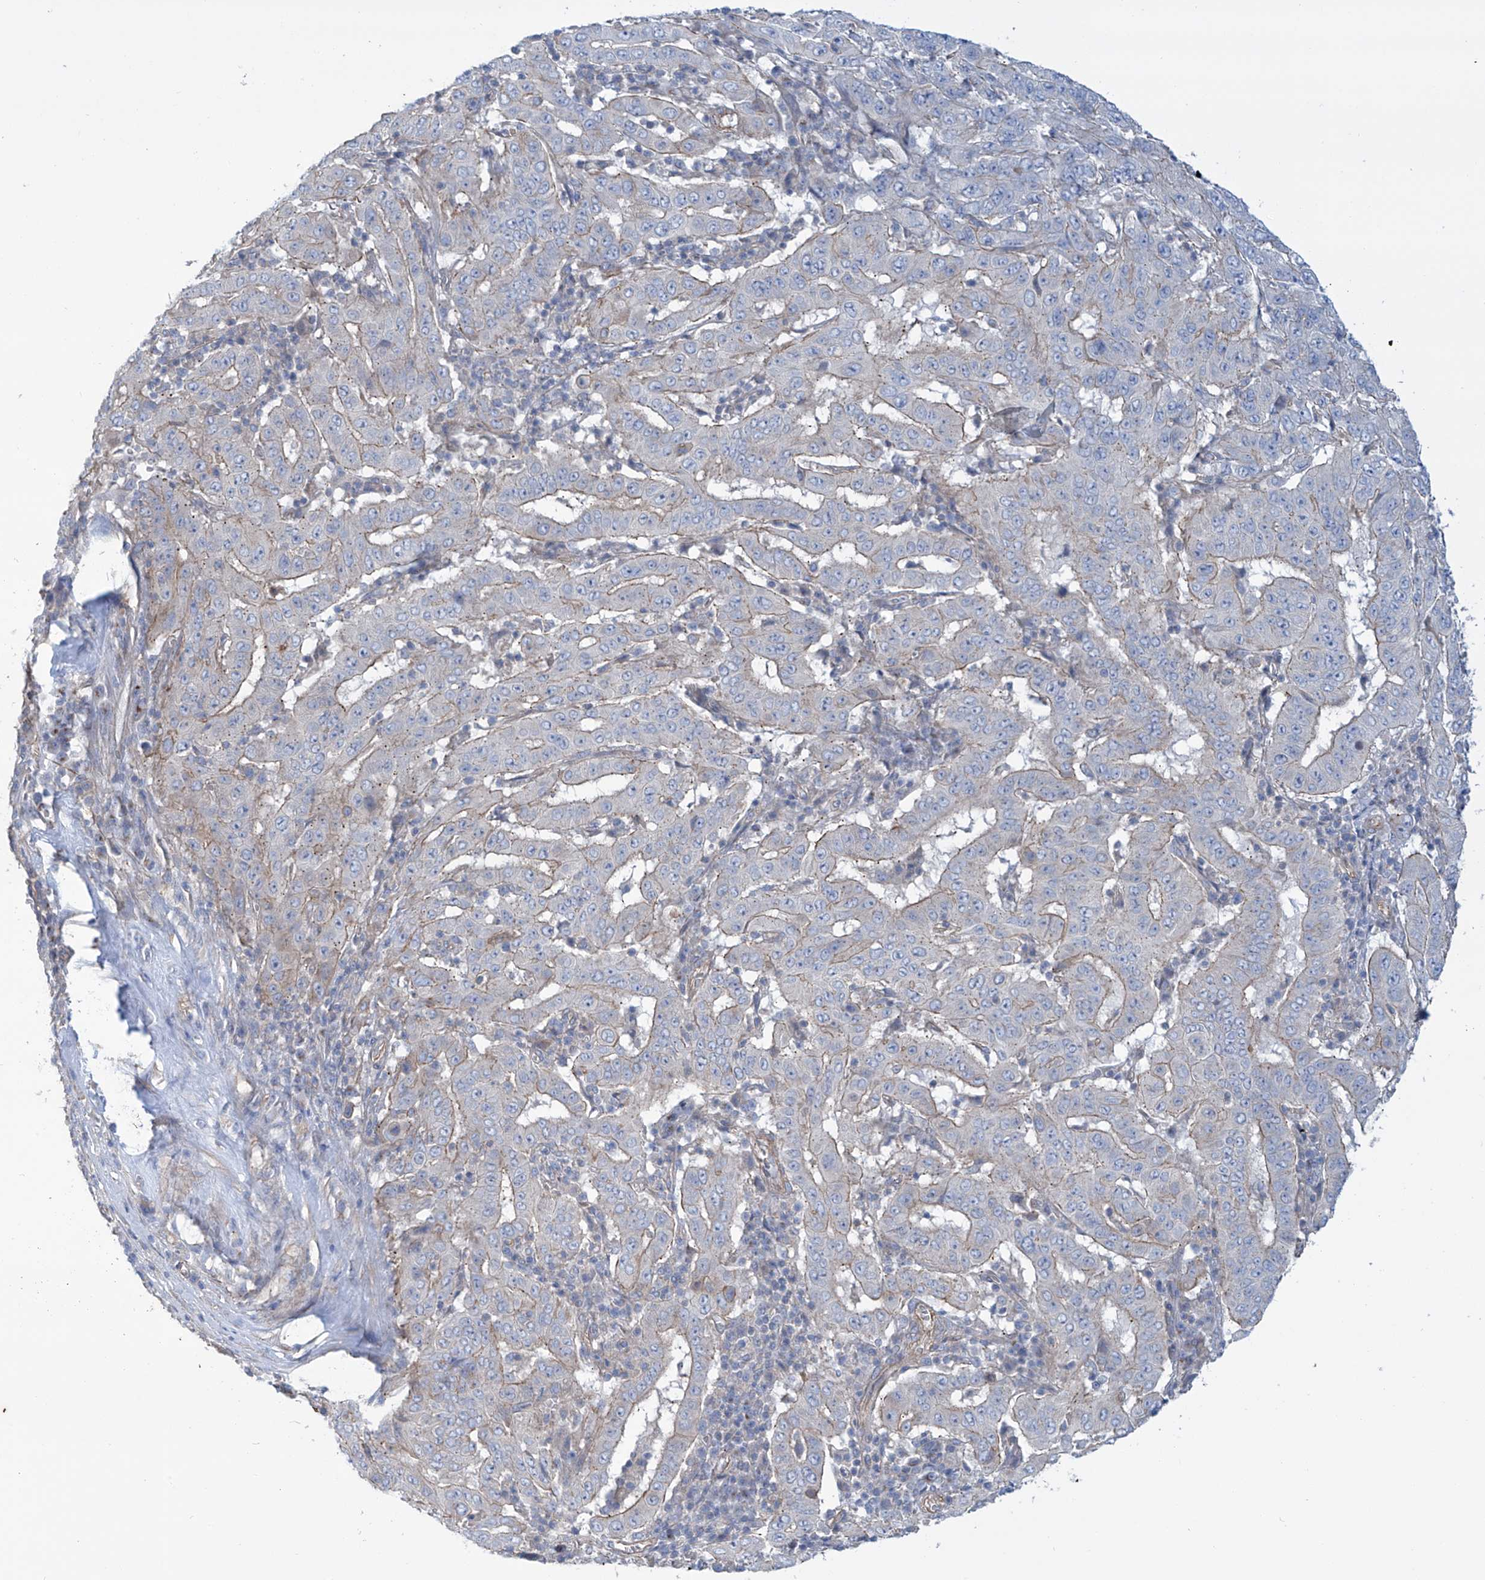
{"staining": {"intensity": "weak", "quantity": "25%-75%", "location": "cytoplasmic/membranous"}, "tissue": "pancreatic cancer", "cell_type": "Tumor cells", "image_type": "cancer", "snomed": [{"axis": "morphology", "description": "Adenocarcinoma, NOS"}, {"axis": "topography", "description": "Pancreas"}], "caption": "The micrograph reveals a brown stain indicating the presence of a protein in the cytoplasmic/membranous of tumor cells in pancreatic adenocarcinoma.", "gene": "TMEM209", "patient": {"sex": "male", "age": 63}}